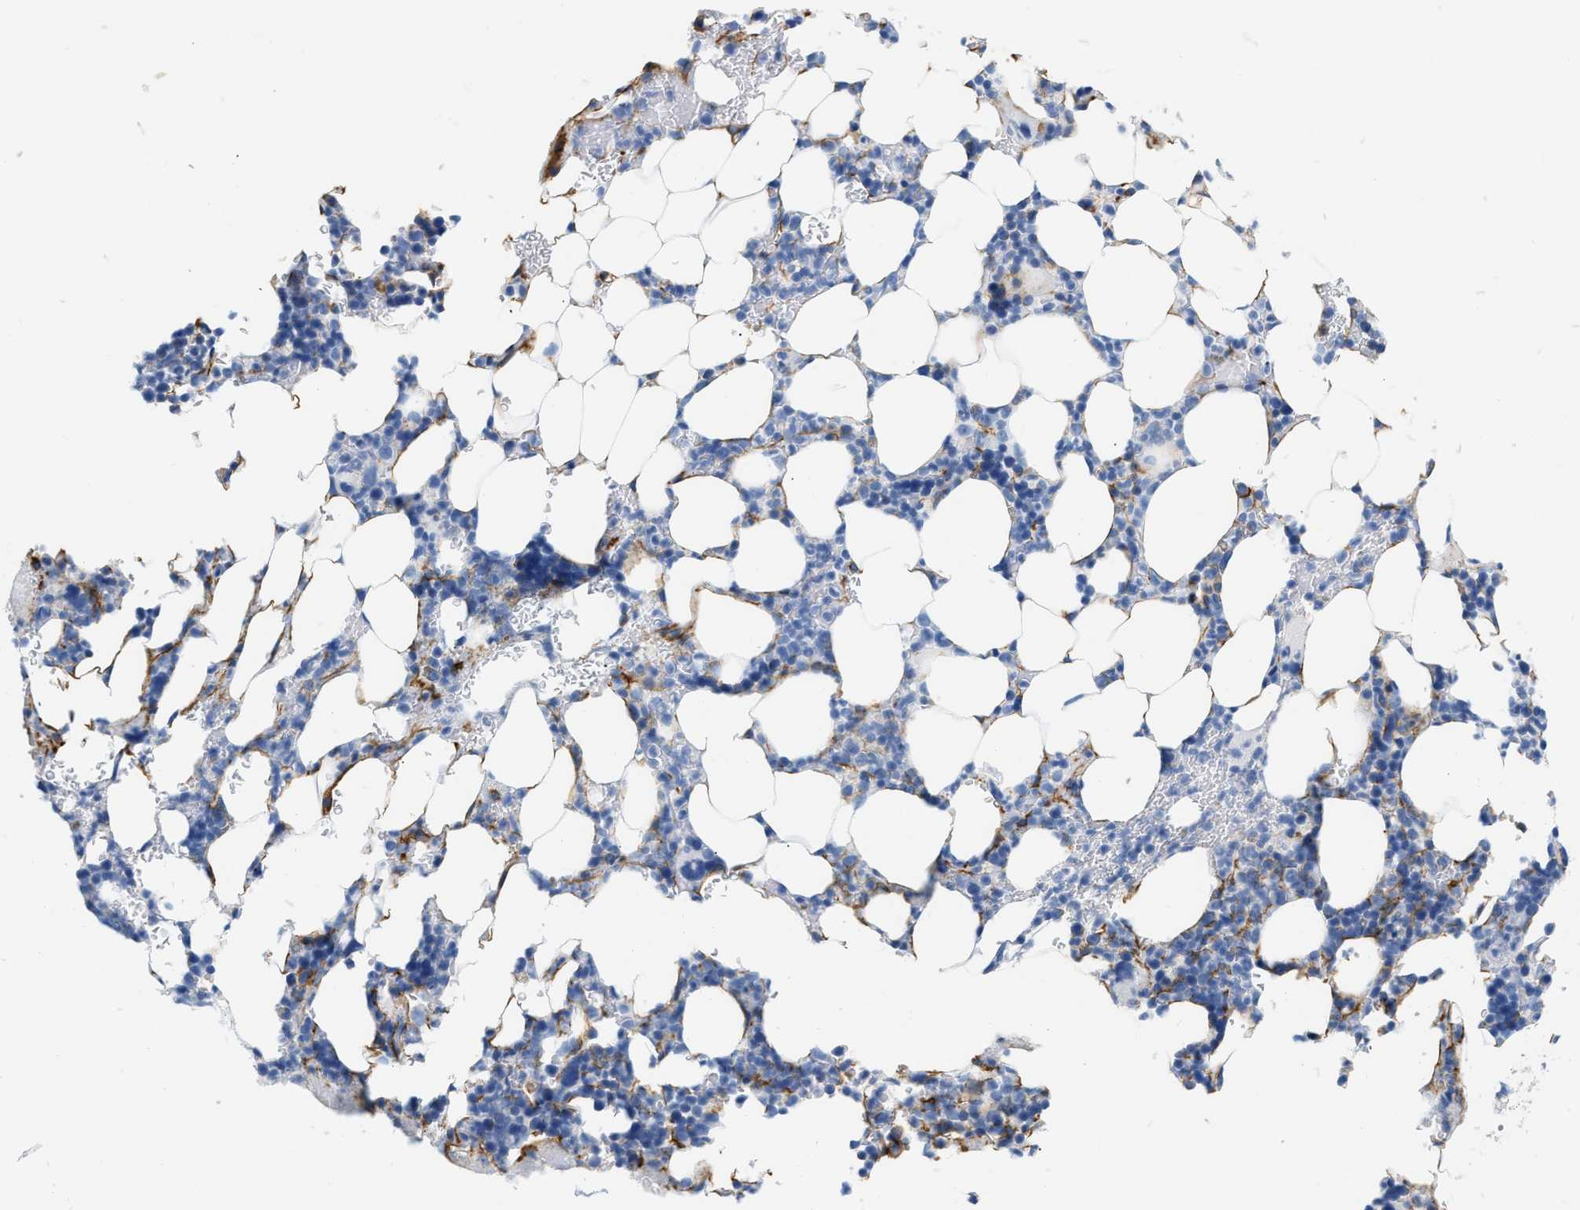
{"staining": {"intensity": "negative", "quantity": "none", "location": "none"}, "tissue": "bone marrow", "cell_type": "Hematopoietic cells", "image_type": "normal", "snomed": [{"axis": "morphology", "description": "Normal tissue, NOS"}, {"axis": "topography", "description": "Bone marrow"}], "caption": "Micrograph shows no significant protein staining in hematopoietic cells of unremarkable bone marrow.", "gene": "PDGFRB", "patient": {"sex": "female", "age": 81}}